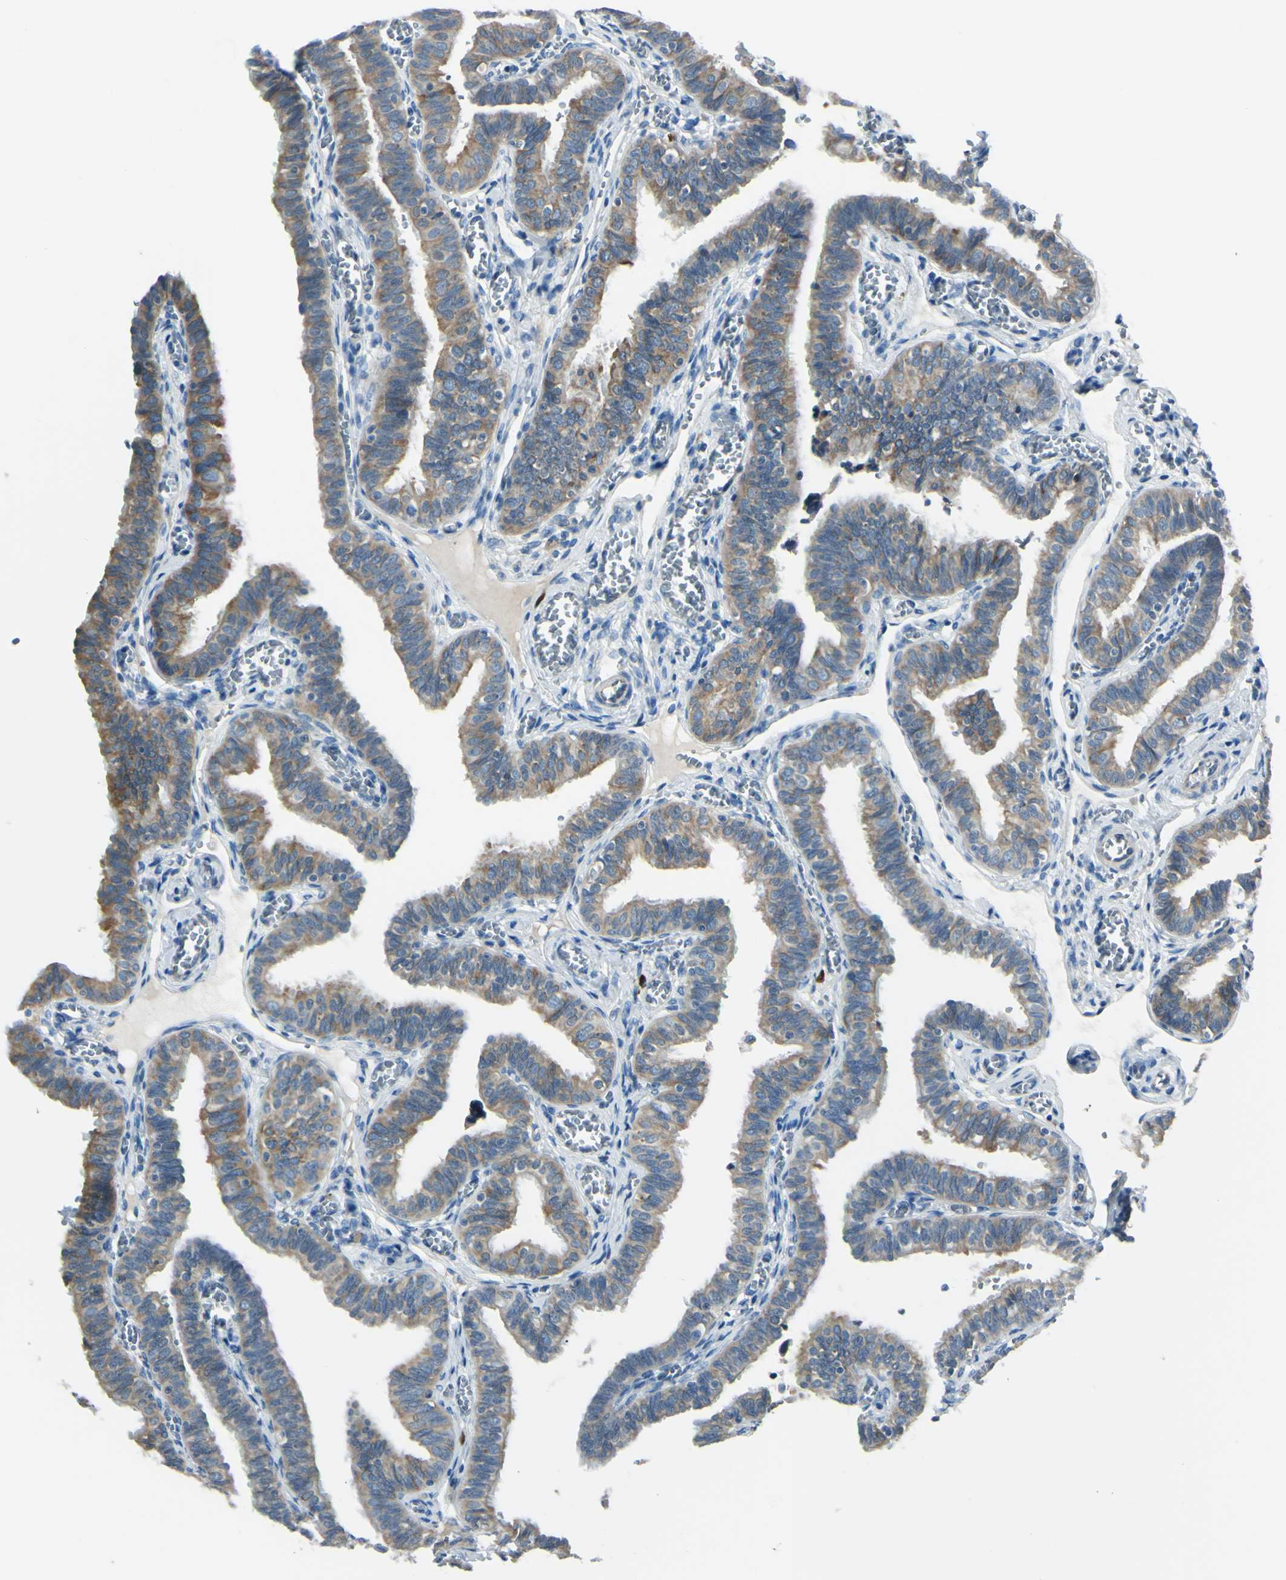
{"staining": {"intensity": "moderate", "quantity": ">75%", "location": "cytoplasmic/membranous"}, "tissue": "fallopian tube", "cell_type": "Glandular cells", "image_type": "normal", "snomed": [{"axis": "morphology", "description": "Normal tissue, NOS"}, {"axis": "topography", "description": "Fallopian tube"}], "caption": "Immunohistochemistry staining of normal fallopian tube, which demonstrates medium levels of moderate cytoplasmic/membranous expression in approximately >75% of glandular cells indicating moderate cytoplasmic/membranous protein expression. The staining was performed using DAB (3,3'-diaminobenzidine) (brown) for protein detection and nuclei were counterstained in hematoxylin (blue).", "gene": "SELENOS", "patient": {"sex": "female", "age": 46}}